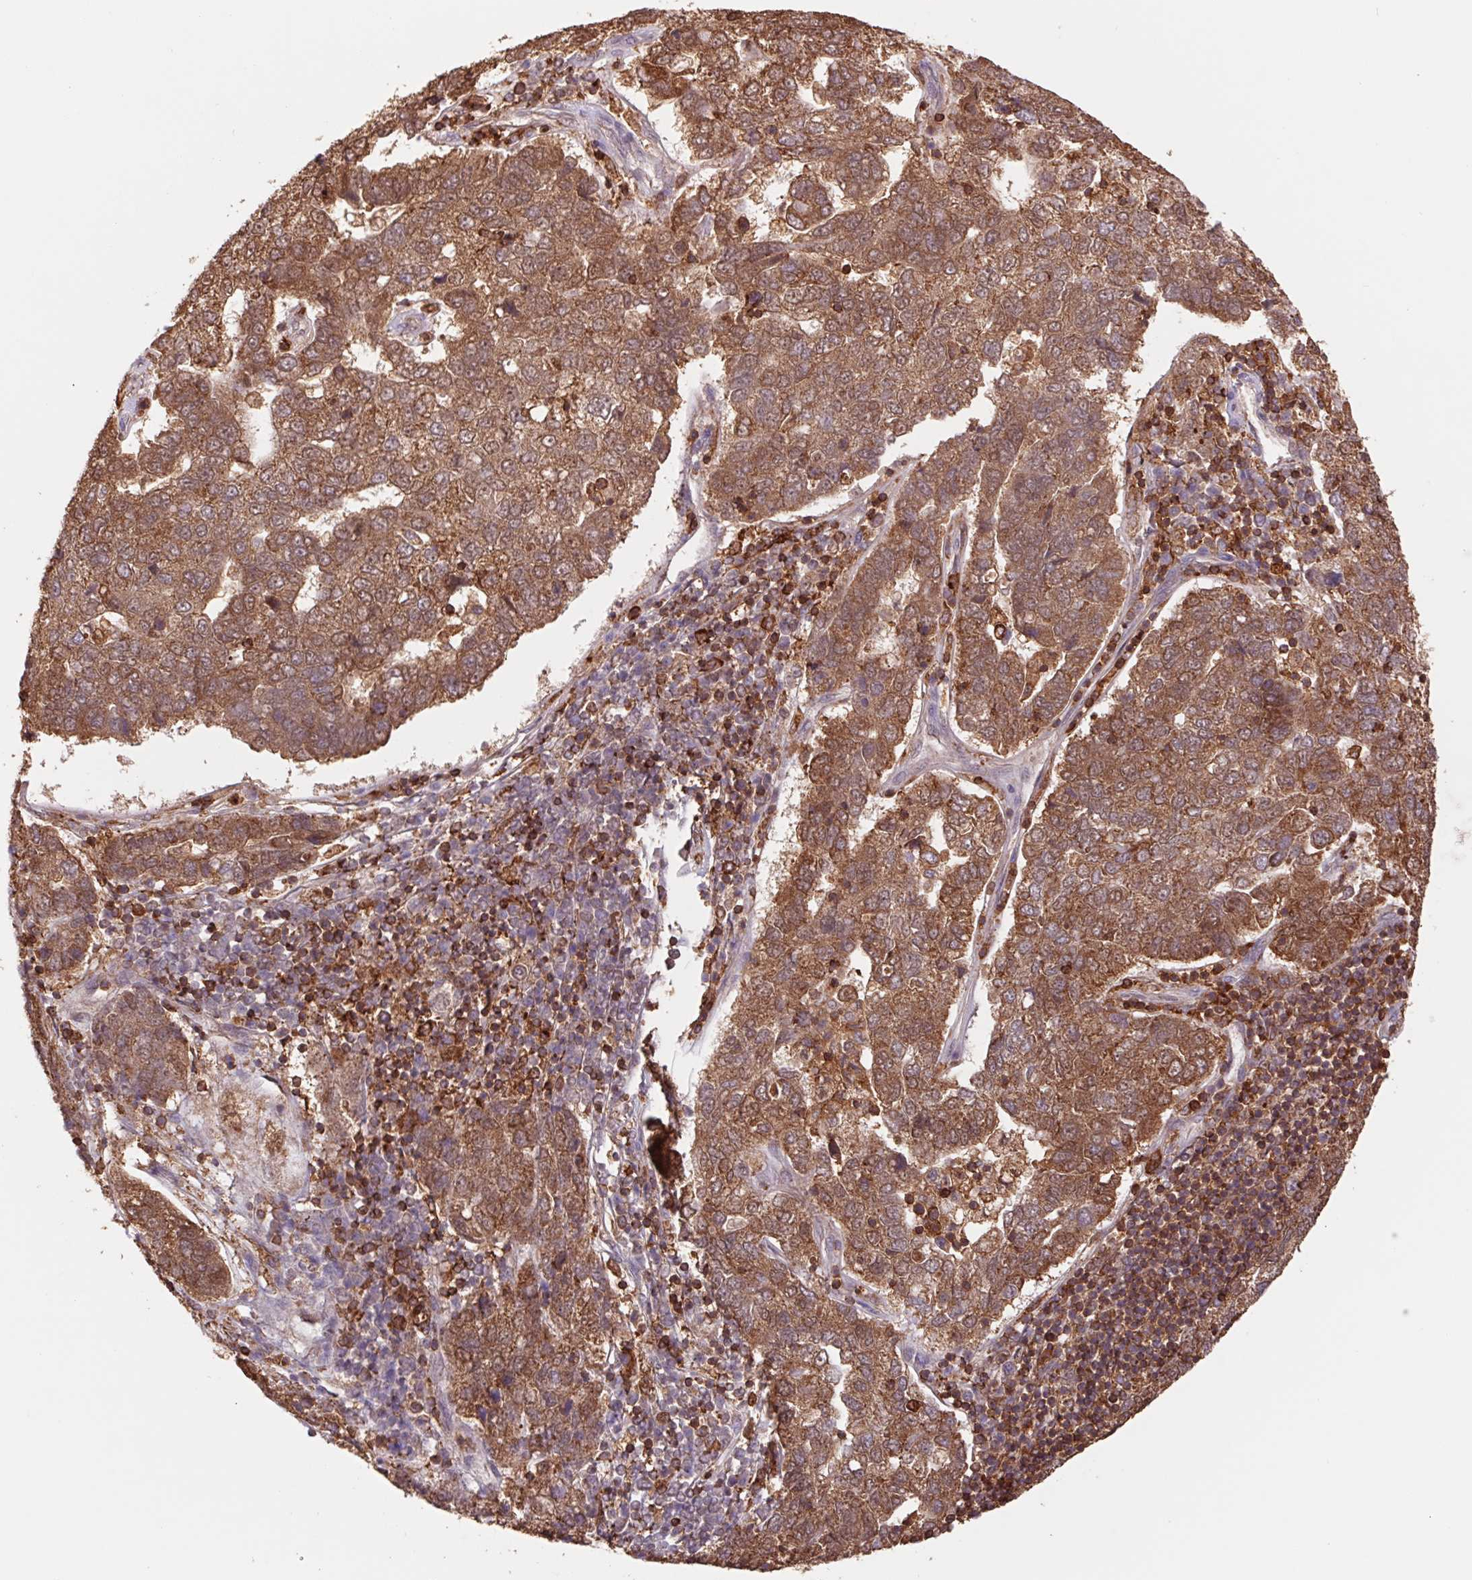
{"staining": {"intensity": "strong", "quantity": ">75%", "location": "cytoplasmic/membranous"}, "tissue": "pancreatic cancer", "cell_type": "Tumor cells", "image_type": "cancer", "snomed": [{"axis": "morphology", "description": "Adenocarcinoma, NOS"}, {"axis": "topography", "description": "Pancreas"}], "caption": "DAB immunohistochemical staining of human adenocarcinoma (pancreatic) exhibits strong cytoplasmic/membranous protein expression in approximately >75% of tumor cells.", "gene": "URM1", "patient": {"sex": "female", "age": 61}}